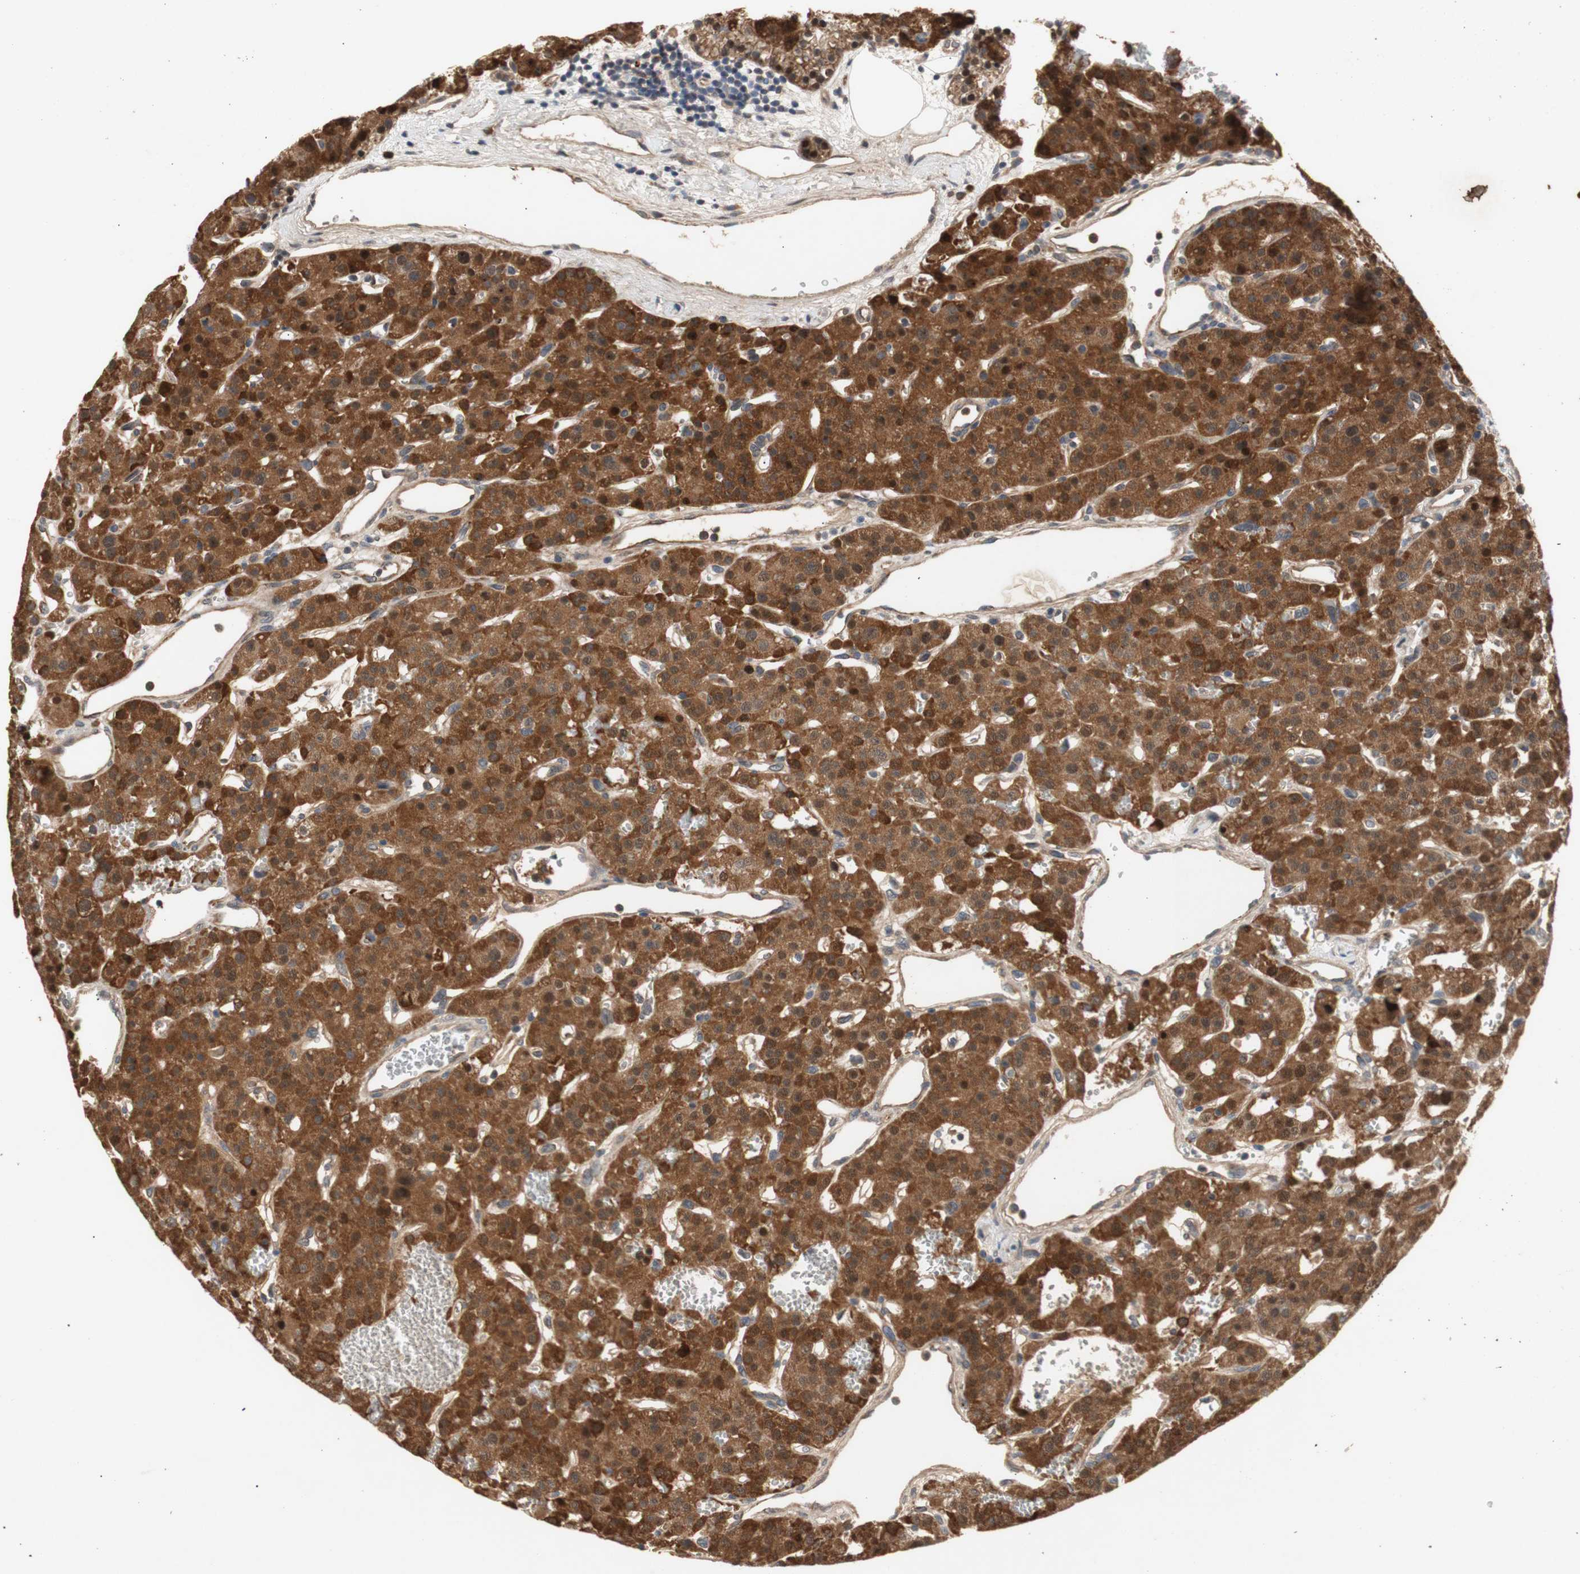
{"staining": {"intensity": "strong", "quantity": ">75%", "location": "cytoplasmic/membranous"}, "tissue": "parathyroid gland", "cell_type": "Glandular cells", "image_type": "normal", "snomed": [{"axis": "morphology", "description": "Normal tissue, NOS"}, {"axis": "morphology", "description": "Adenoma, NOS"}, {"axis": "topography", "description": "Parathyroid gland"}], "caption": "The micrograph reveals staining of benign parathyroid gland, revealing strong cytoplasmic/membranous protein expression (brown color) within glandular cells. (Stains: DAB (3,3'-diaminobenzidine) in brown, nuclei in blue, Microscopy: brightfield microscopy at high magnification).", "gene": "PKN1", "patient": {"sex": "female", "age": 81}}